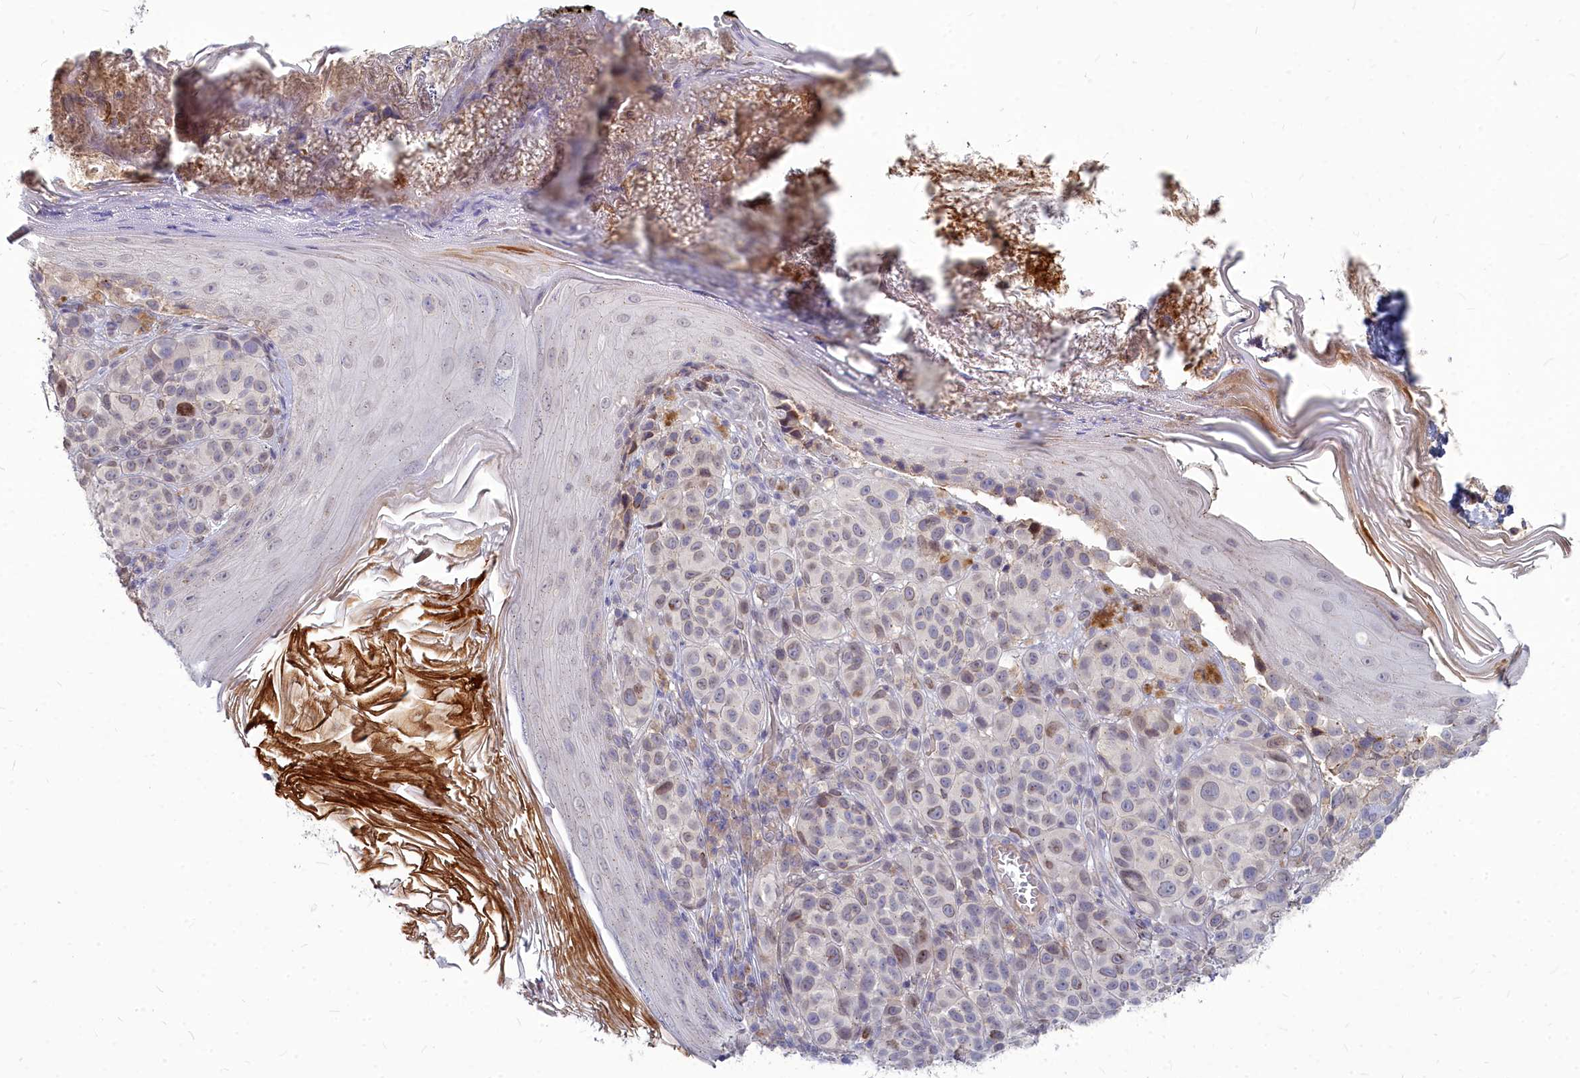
{"staining": {"intensity": "weak", "quantity": "25%-75%", "location": "nuclear"}, "tissue": "melanoma", "cell_type": "Tumor cells", "image_type": "cancer", "snomed": [{"axis": "morphology", "description": "Malignant melanoma, NOS"}, {"axis": "topography", "description": "Skin"}], "caption": "There is low levels of weak nuclear expression in tumor cells of melanoma, as demonstrated by immunohistochemical staining (brown color).", "gene": "NOXA1", "patient": {"sex": "male", "age": 38}}